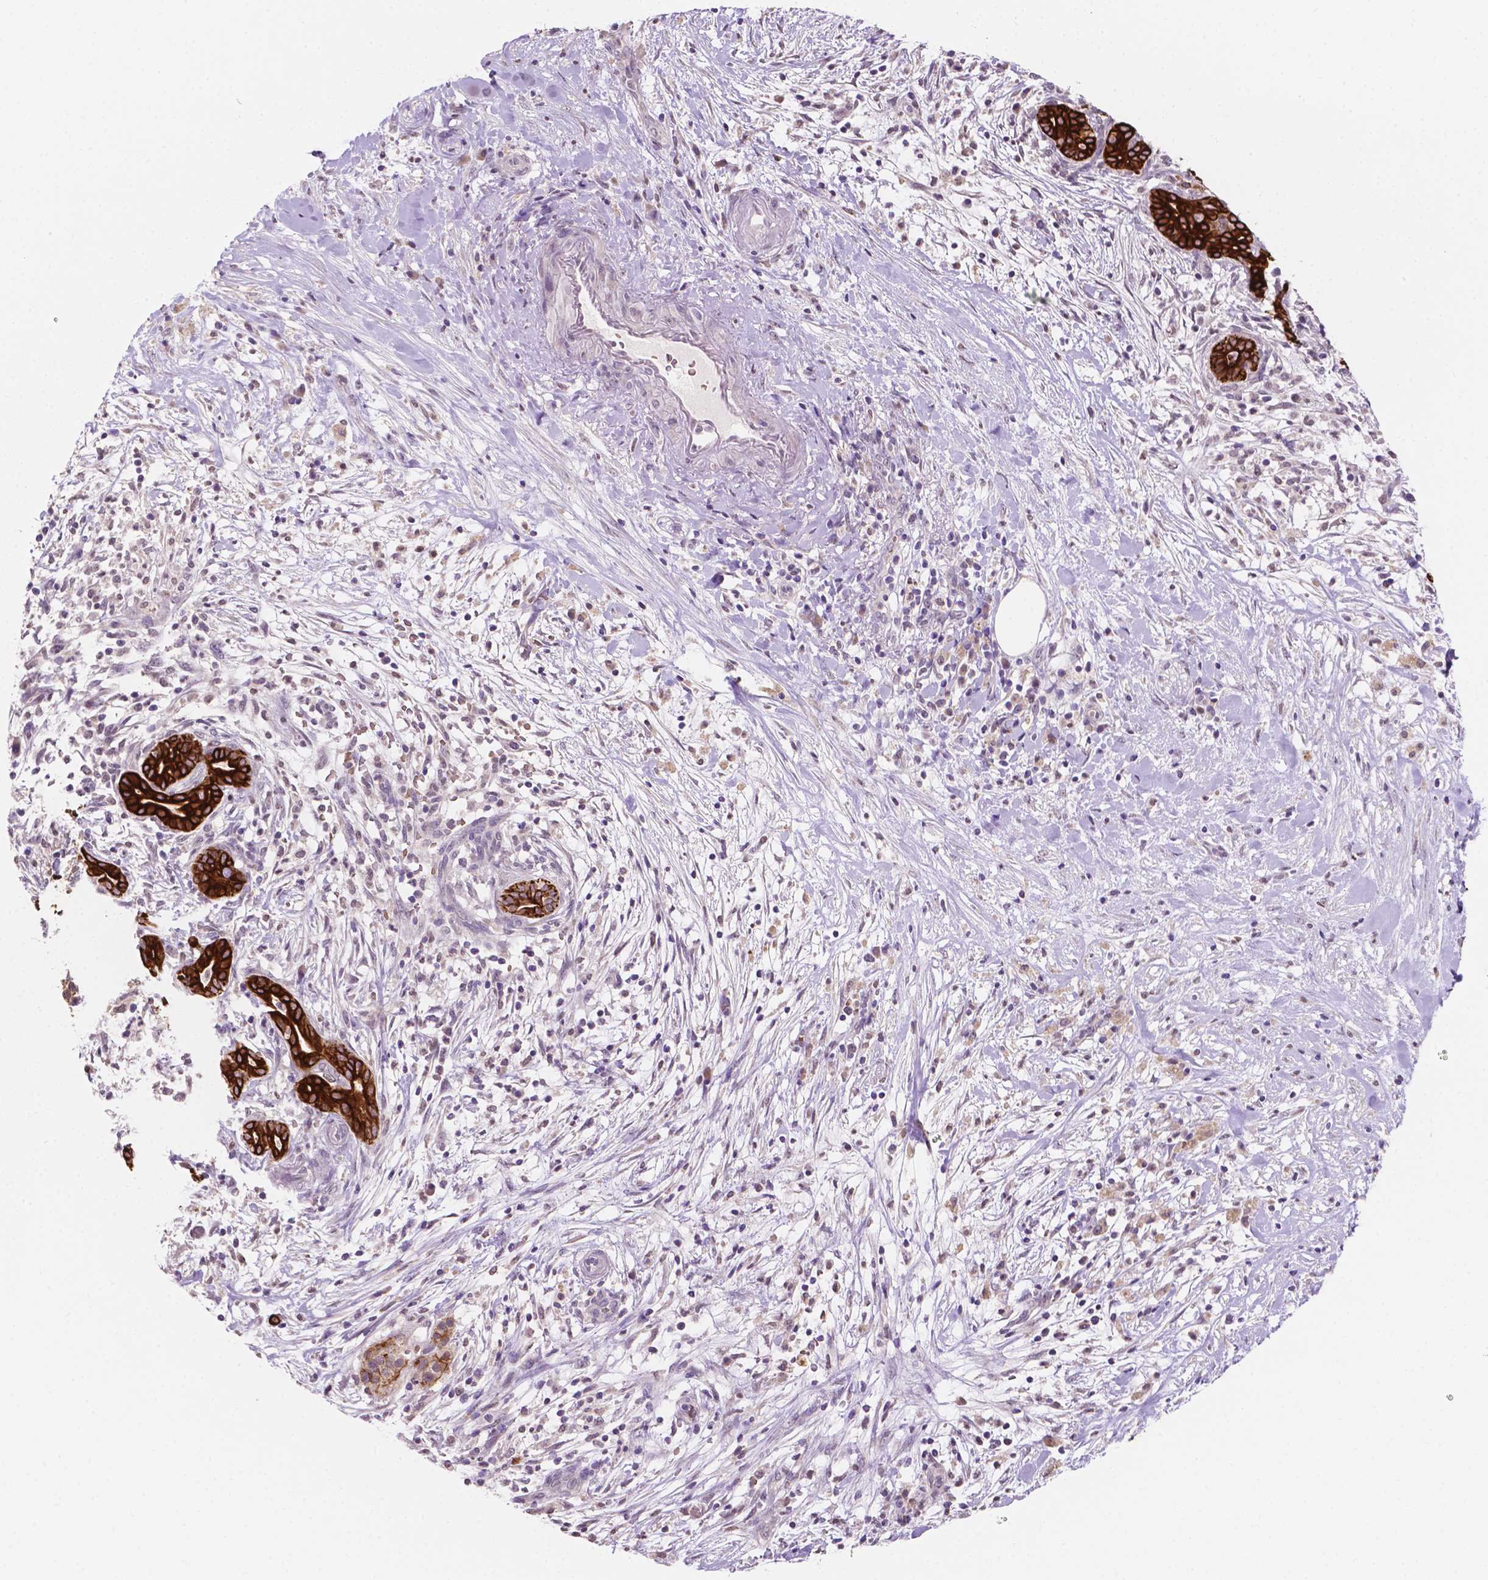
{"staining": {"intensity": "strong", "quantity": ">75%", "location": "cytoplasmic/membranous"}, "tissue": "pancreatic cancer", "cell_type": "Tumor cells", "image_type": "cancer", "snomed": [{"axis": "morphology", "description": "Adenocarcinoma, NOS"}, {"axis": "topography", "description": "Pancreas"}], "caption": "A brown stain highlights strong cytoplasmic/membranous expression of a protein in human pancreatic adenocarcinoma tumor cells.", "gene": "SHLD3", "patient": {"sex": "male", "age": 44}}